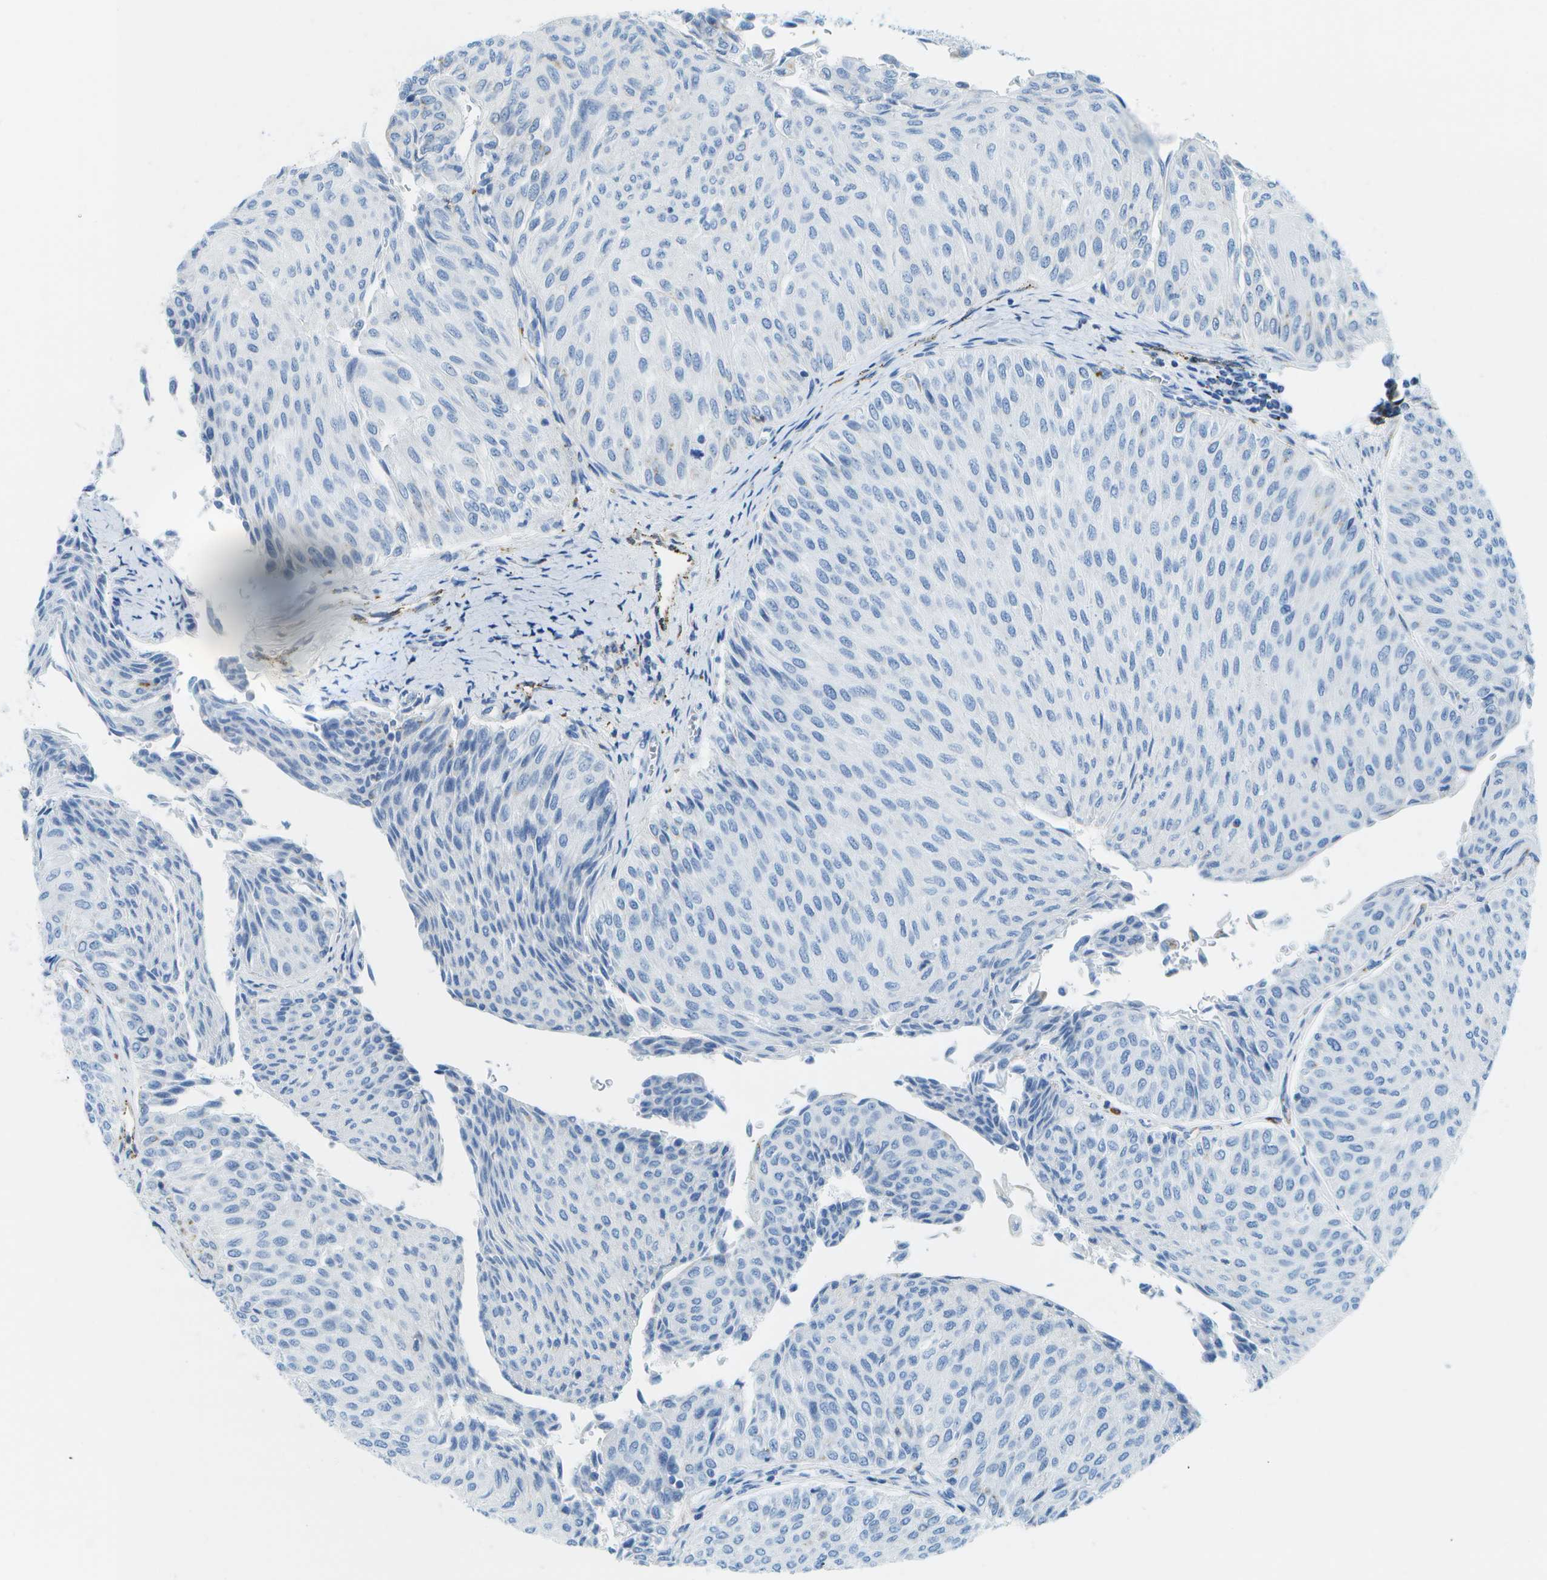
{"staining": {"intensity": "negative", "quantity": "none", "location": "none"}, "tissue": "urothelial cancer", "cell_type": "Tumor cells", "image_type": "cancer", "snomed": [{"axis": "morphology", "description": "Urothelial carcinoma, Low grade"}, {"axis": "topography", "description": "Urinary bladder"}], "caption": "Immunohistochemistry (IHC) of low-grade urothelial carcinoma exhibits no positivity in tumor cells.", "gene": "PRCP", "patient": {"sex": "male", "age": 78}}